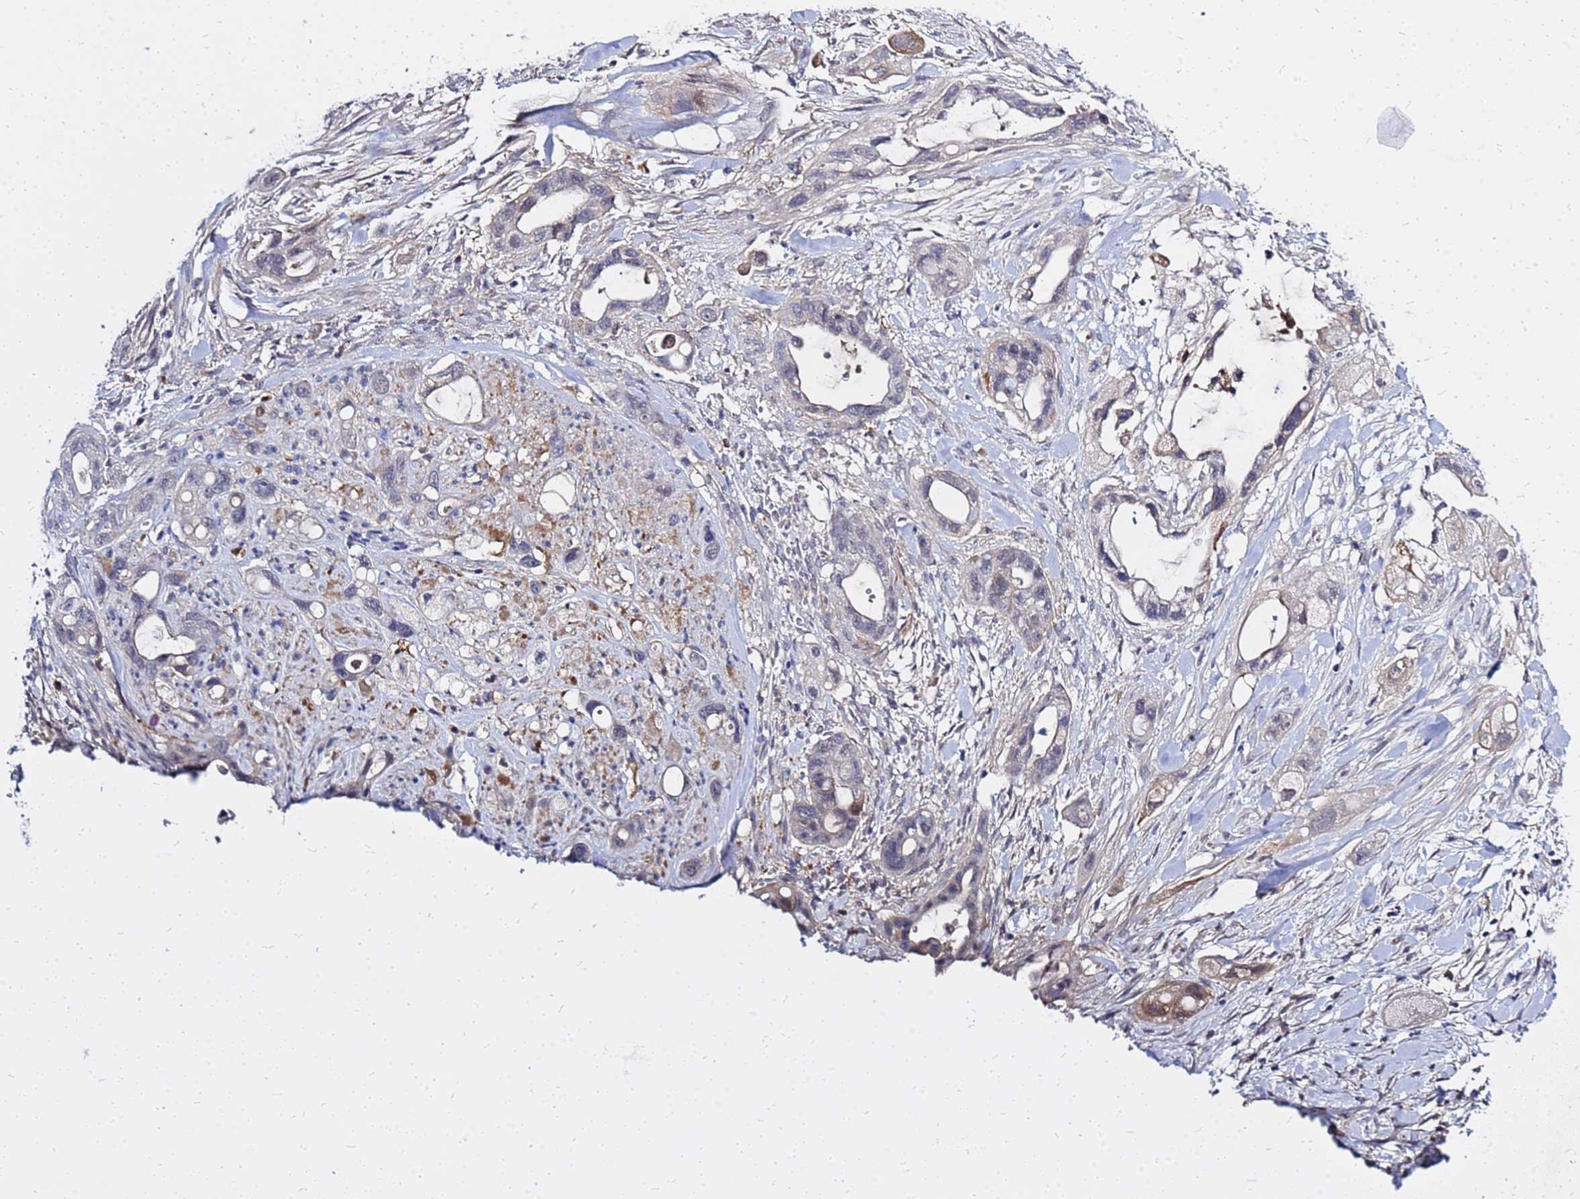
{"staining": {"intensity": "negative", "quantity": "none", "location": "none"}, "tissue": "pancreatic cancer", "cell_type": "Tumor cells", "image_type": "cancer", "snomed": [{"axis": "morphology", "description": "Adenocarcinoma, NOS"}, {"axis": "topography", "description": "Pancreas"}], "caption": "Human pancreatic cancer stained for a protein using immunohistochemistry demonstrates no positivity in tumor cells.", "gene": "SRGAP3", "patient": {"sex": "male", "age": 44}}